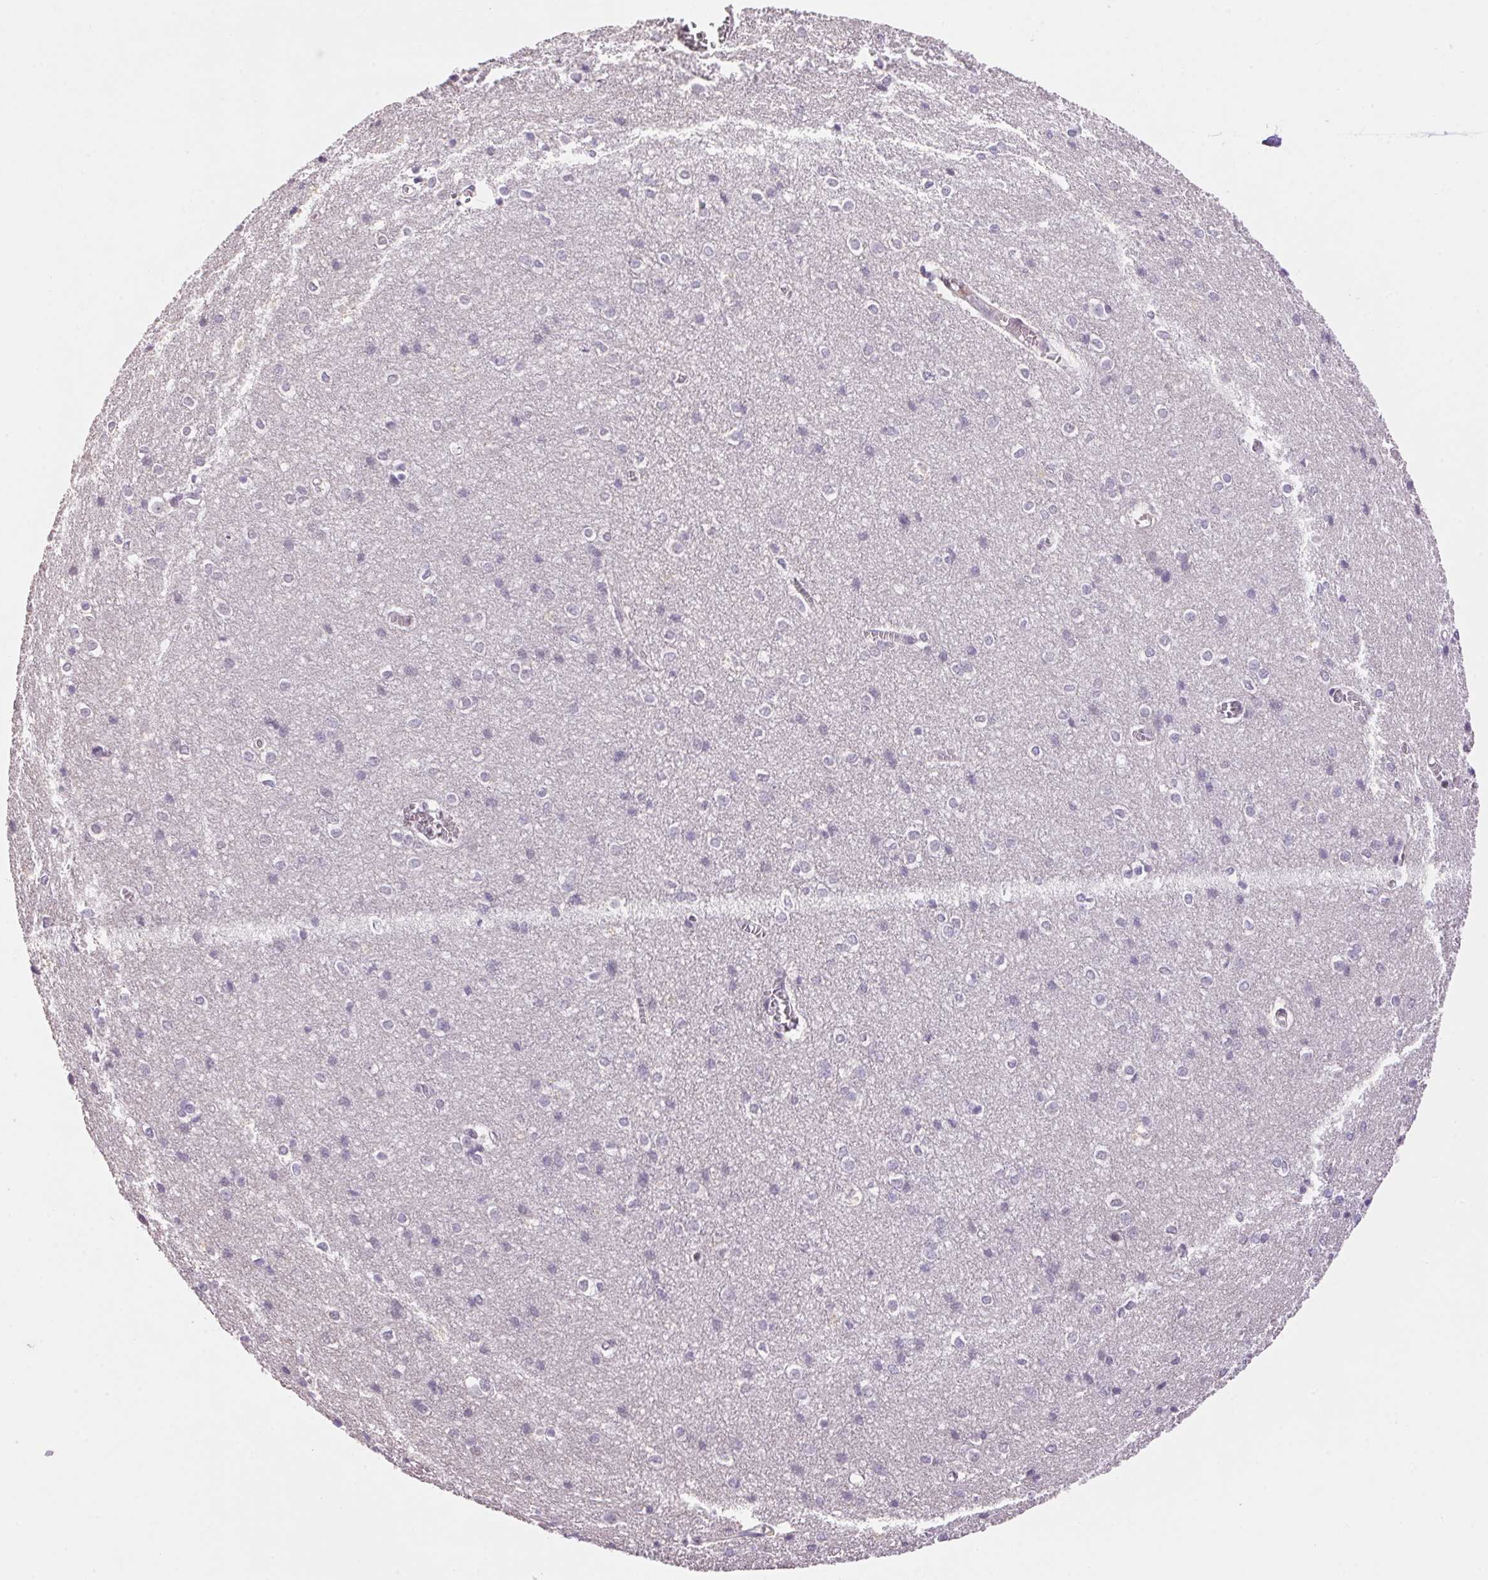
{"staining": {"intensity": "weak", "quantity": "25%-75%", "location": "cytoplasmic/membranous"}, "tissue": "cerebral cortex", "cell_type": "Endothelial cells", "image_type": "normal", "snomed": [{"axis": "morphology", "description": "Normal tissue, NOS"}, {"axis": "topography", "description": "Cerebral cortex"}], "caption": "There is low levels of weak cytoplasmic/membranous expression in endothelial cells of normal cerebral cortex, as demonstrated by immunohistochemical staining (brown color).", "gene": "GYG2", "patient": {"sex": "male", "age": 37}}